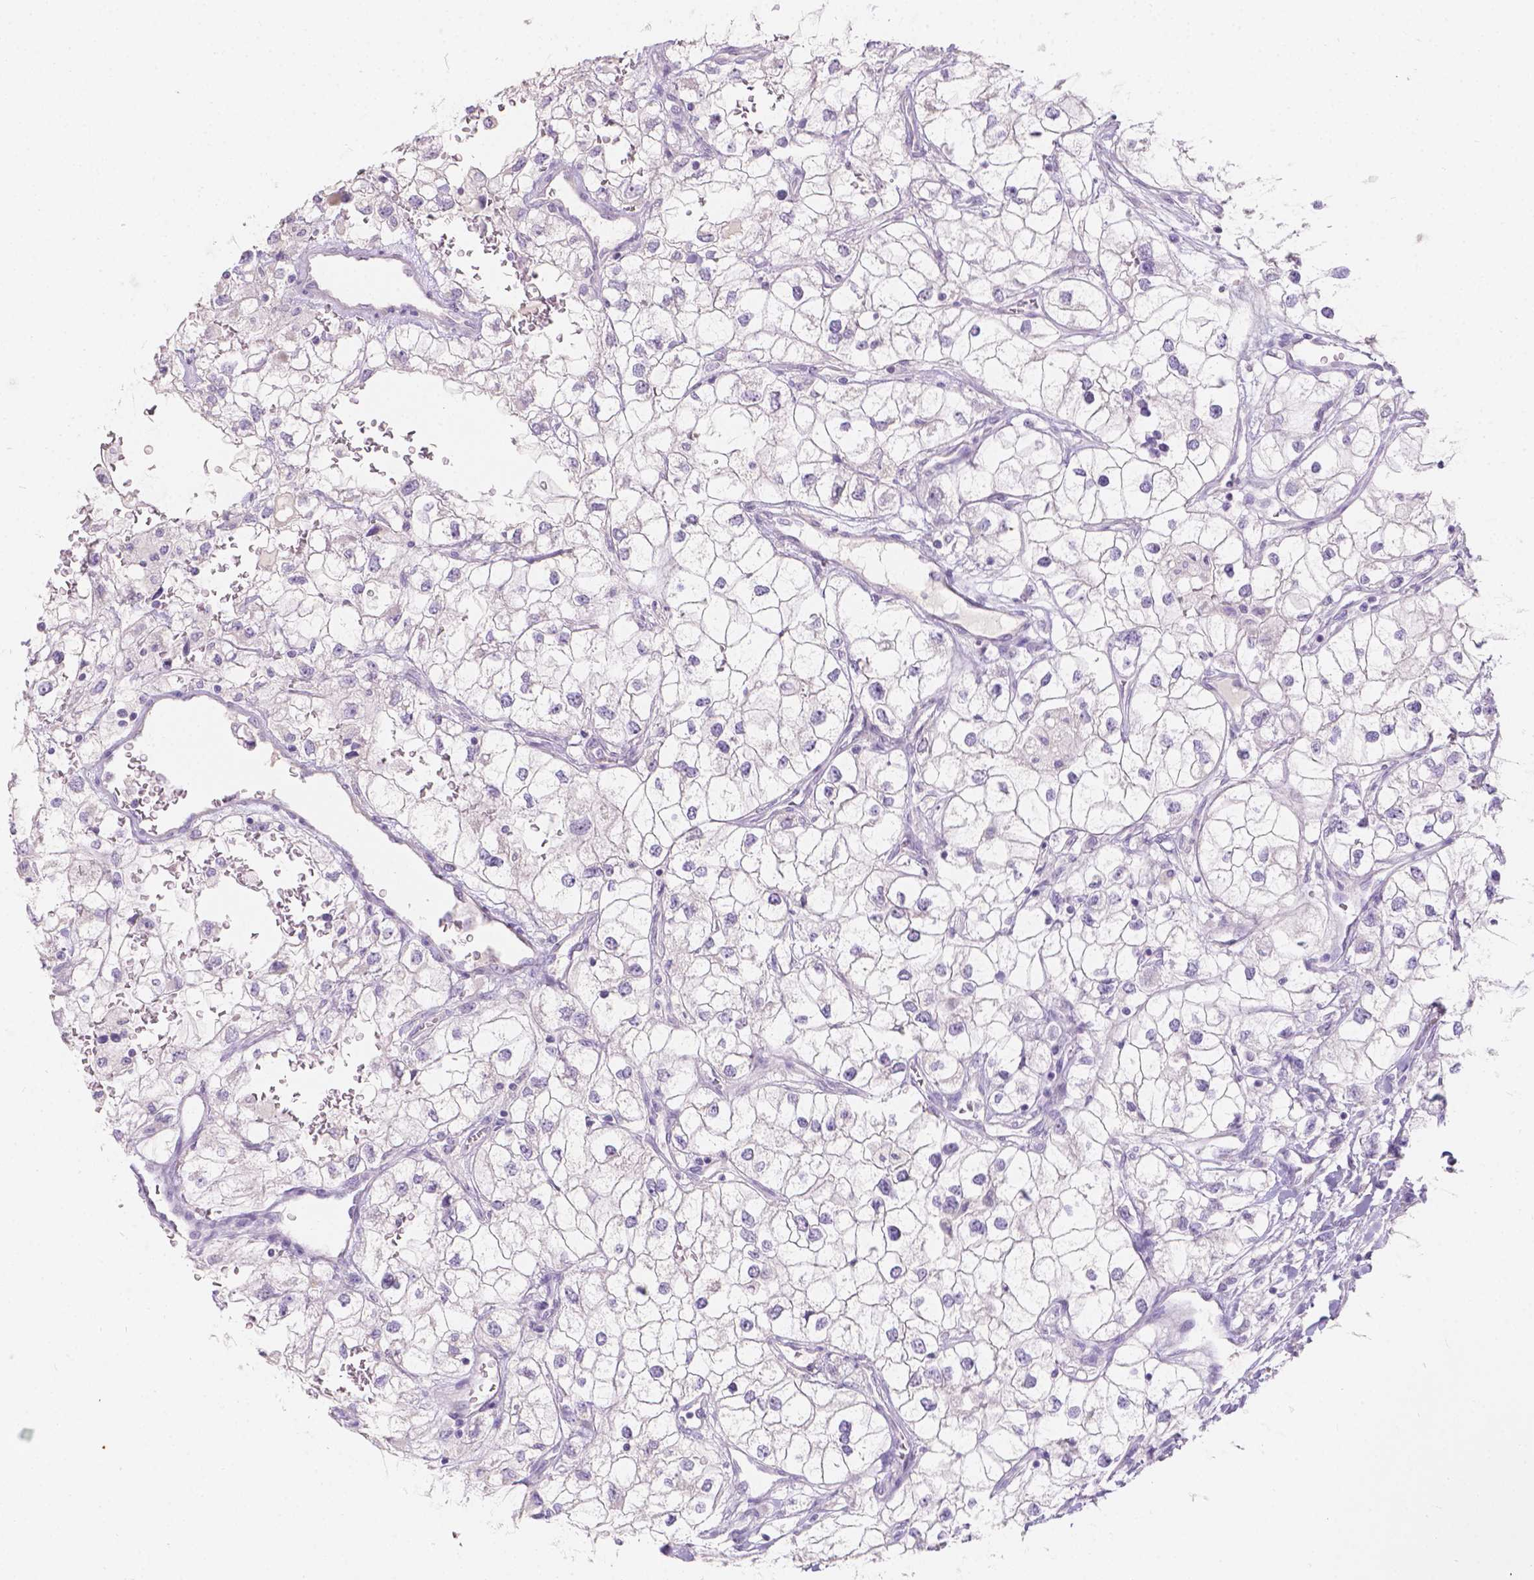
{"staining": {"intensity": "negative", "quantity": "none", "location": "none"}, "tissue": "renal cancer", "cell_type": "Tumor cells", "image_type": "cancer", "snomed": [{"axis": "morphology", "description": "Adenocarcinoma, NOS"}, {"axis": "topography", "description": "Kidney"}], "caption": "IHC of human renal cancer reveals no expression in tumor cells.", "gene": "HTN3", "patient": {"sex": "male", "age": 59}}